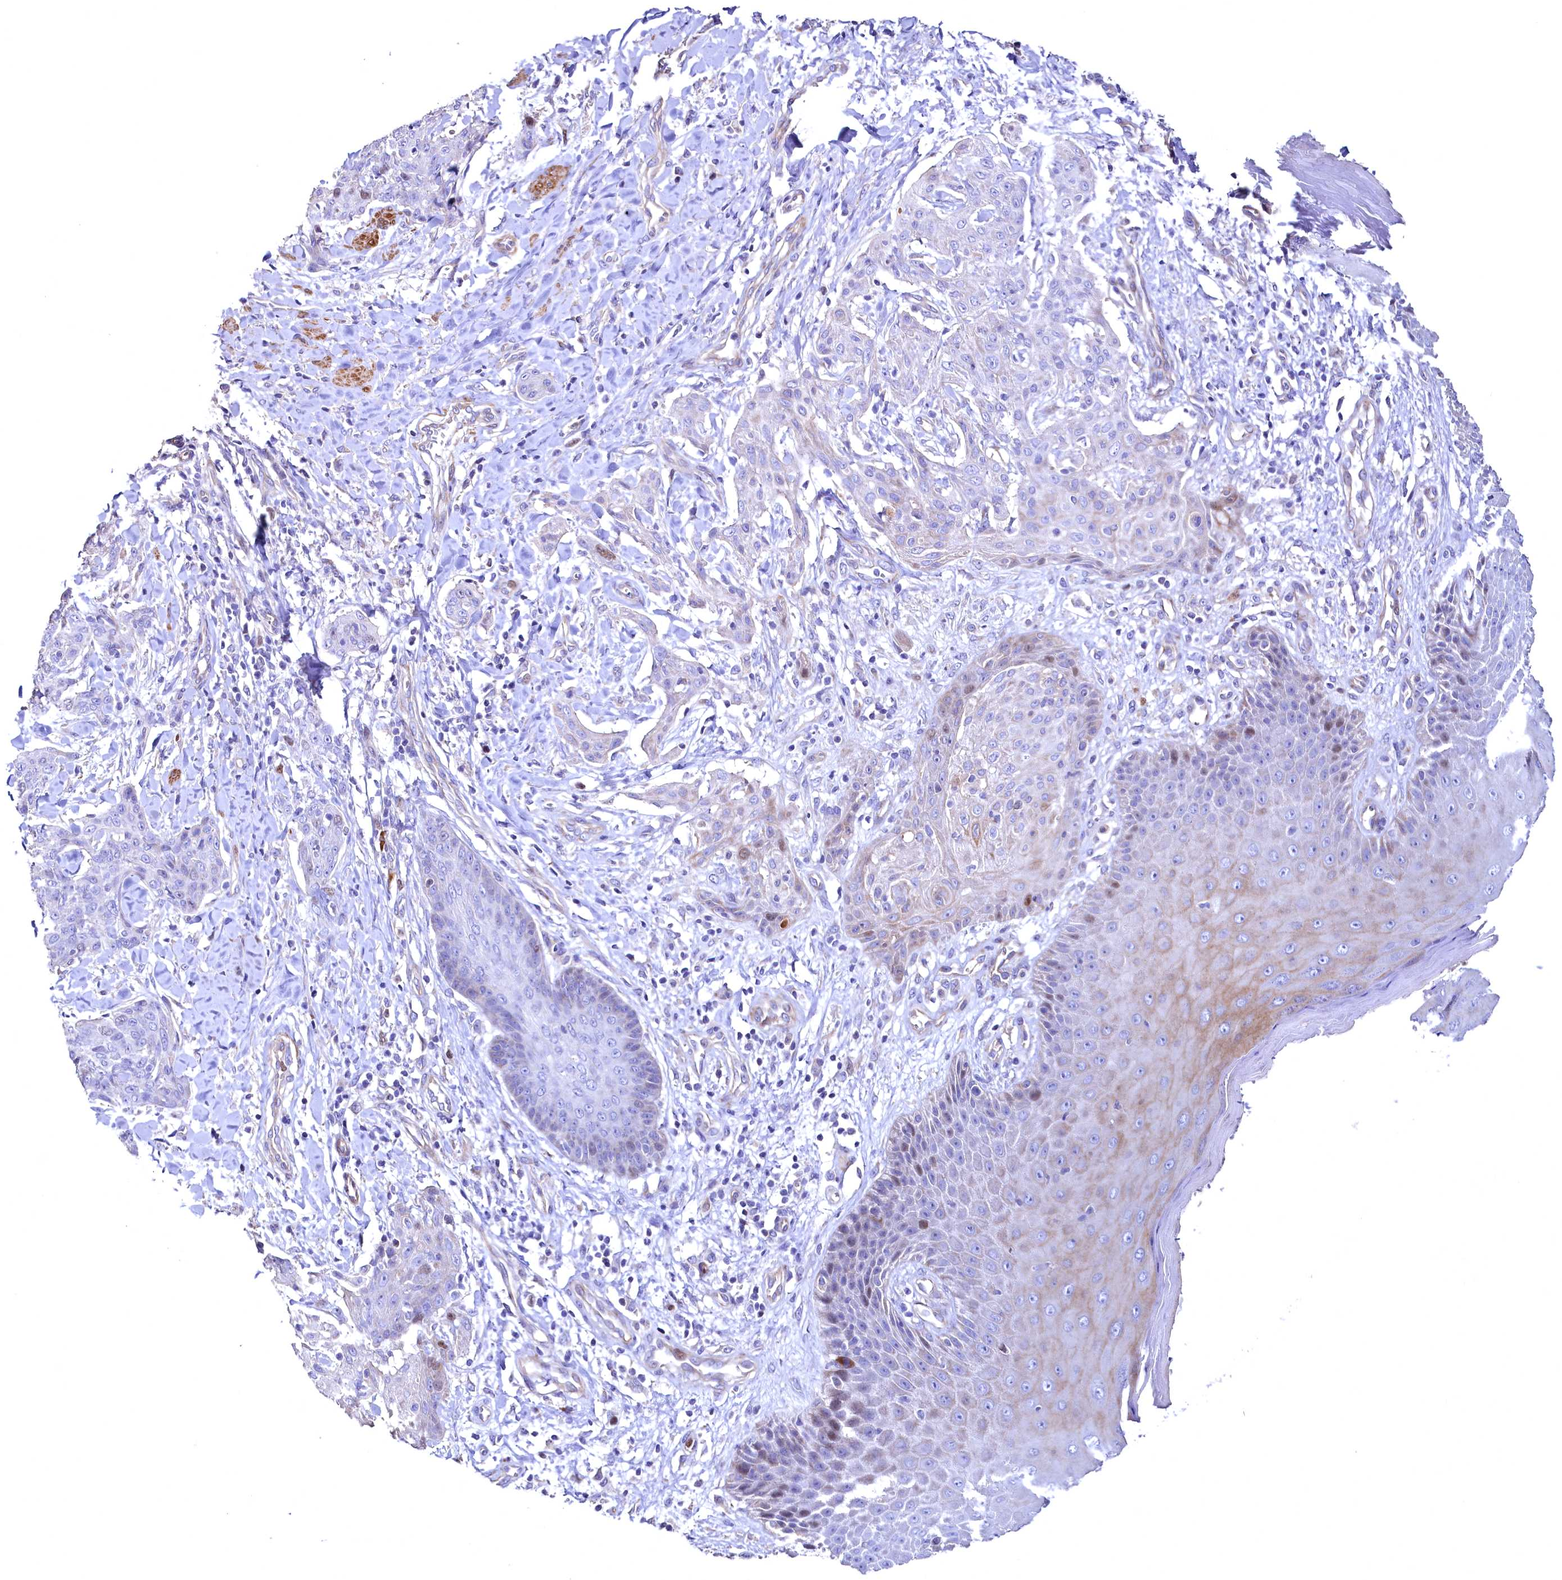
{"staining": {"intensity": "negative", "quantity": "none", "location": "none"}, "tissue": "skin cancer", "cell_type": "Tumor cells", "image_type": "cancer", "snomed": [{"axis": "morphology", "description": "Squamous cell carcinoma, NOS"}, {"axis": "topography", "description": "Skin"}, {"axis": "topography", "description": "Vulva"}], "caption": "Skin cancer was stained to show a protein in brown. There is no significant staining in tumor cells.", "gene": "WNT8A", "patient": {"sex": "female", "age": 85}}